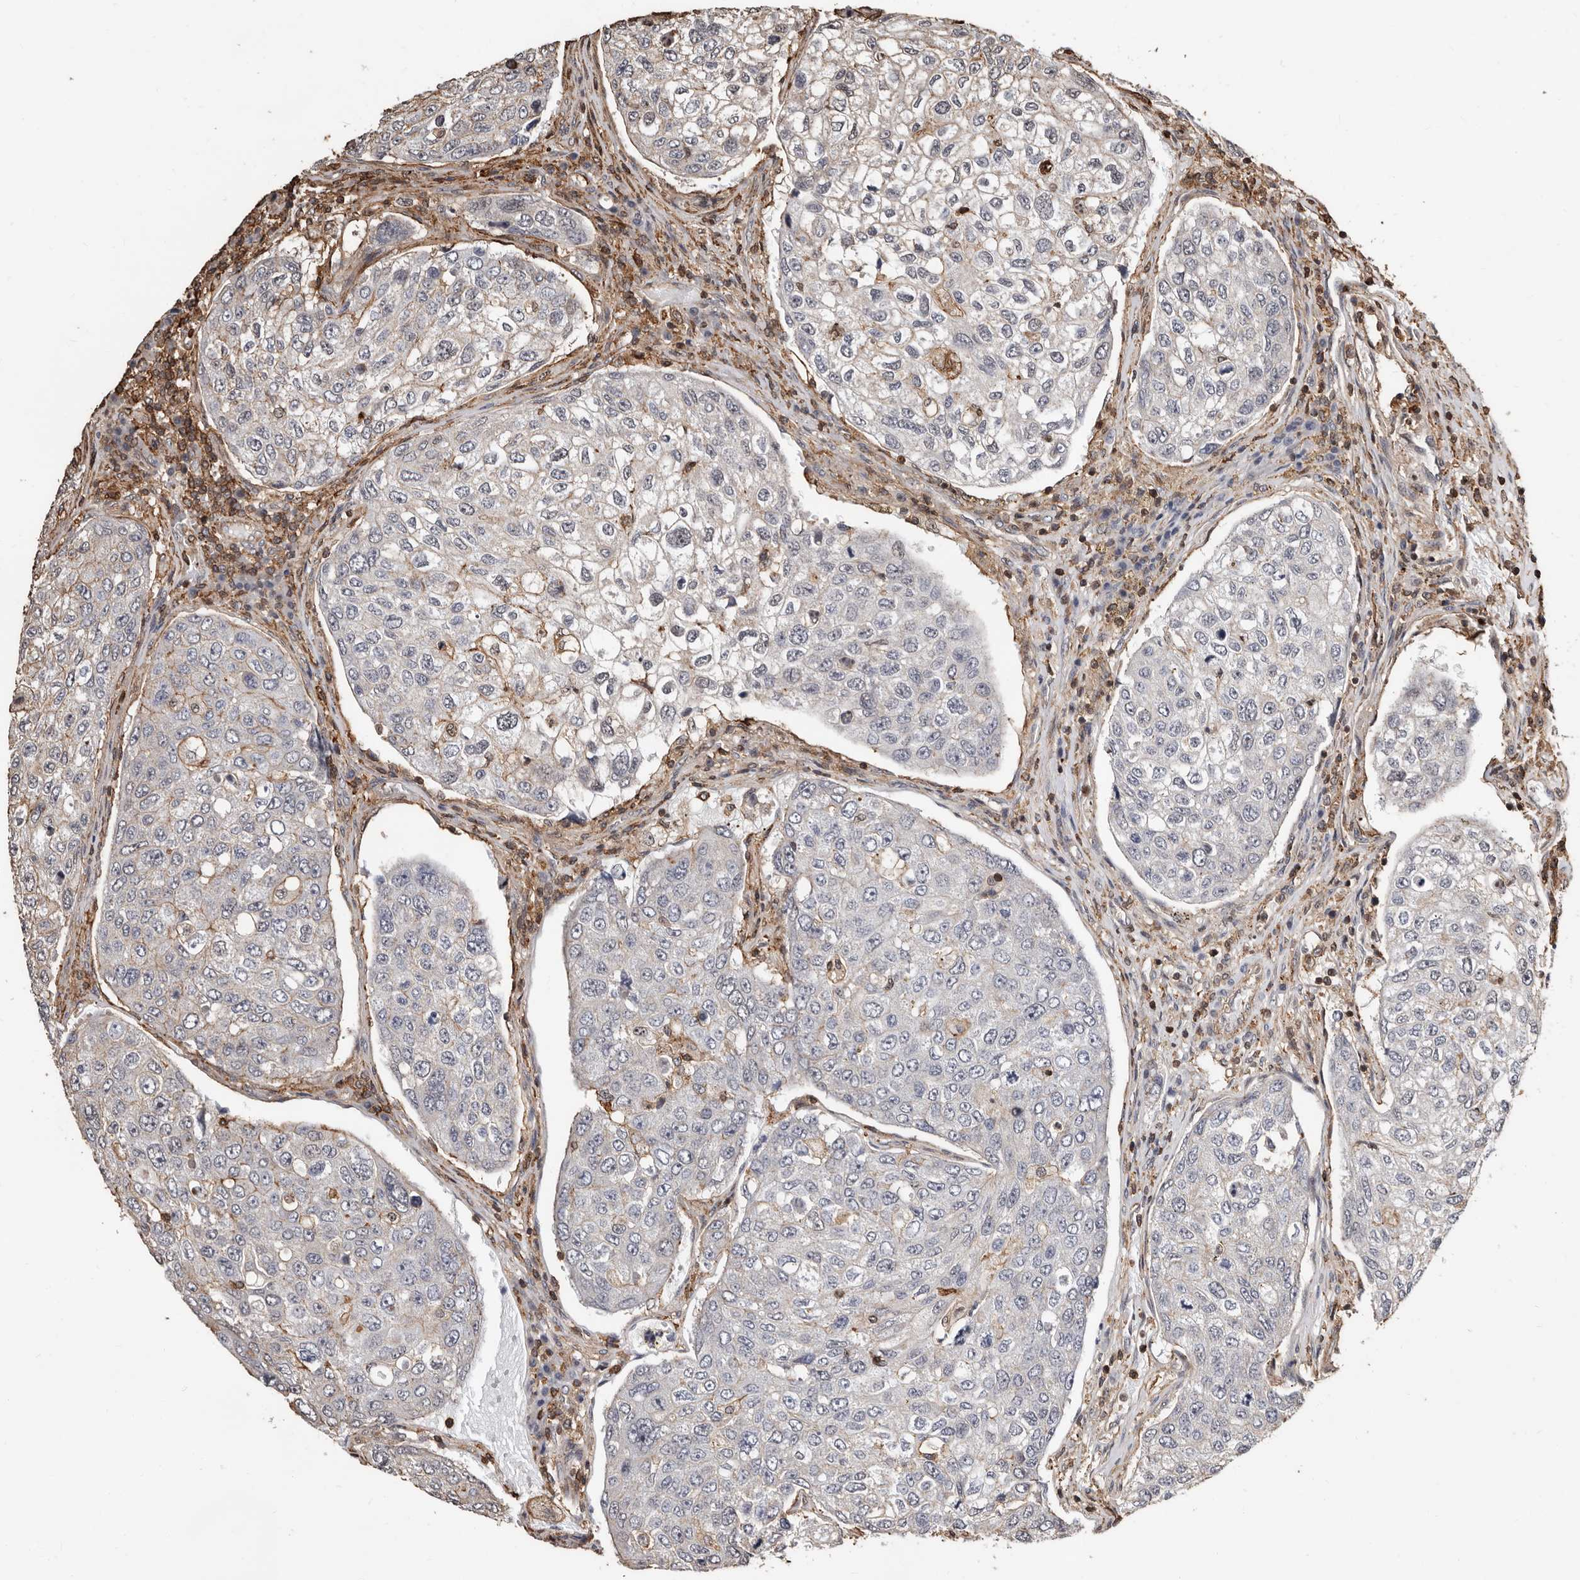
{"staining": {"intensity": "weak", "quantity": "<25%", "location": "cytoplasmic/membranous"}, "tissue": "urothelial cancer", "cell_type": "Tumor cells", "image_type": "cancer", "snomed": [{"axis": "morphology", "description": "Urothelial carcinoma, High grade"}, {"axis": "topography", "description": "Lymph node"}, {"axis": "topography", "description": "Urinary bladder"}], "caption": "The immunohistochemistry (IHC) photomicrograph has no significant staining in tumor cells of urothelial cancer tissue.", "gene": "GSK3A", "patient": {"sex": "male", "age": 51}}